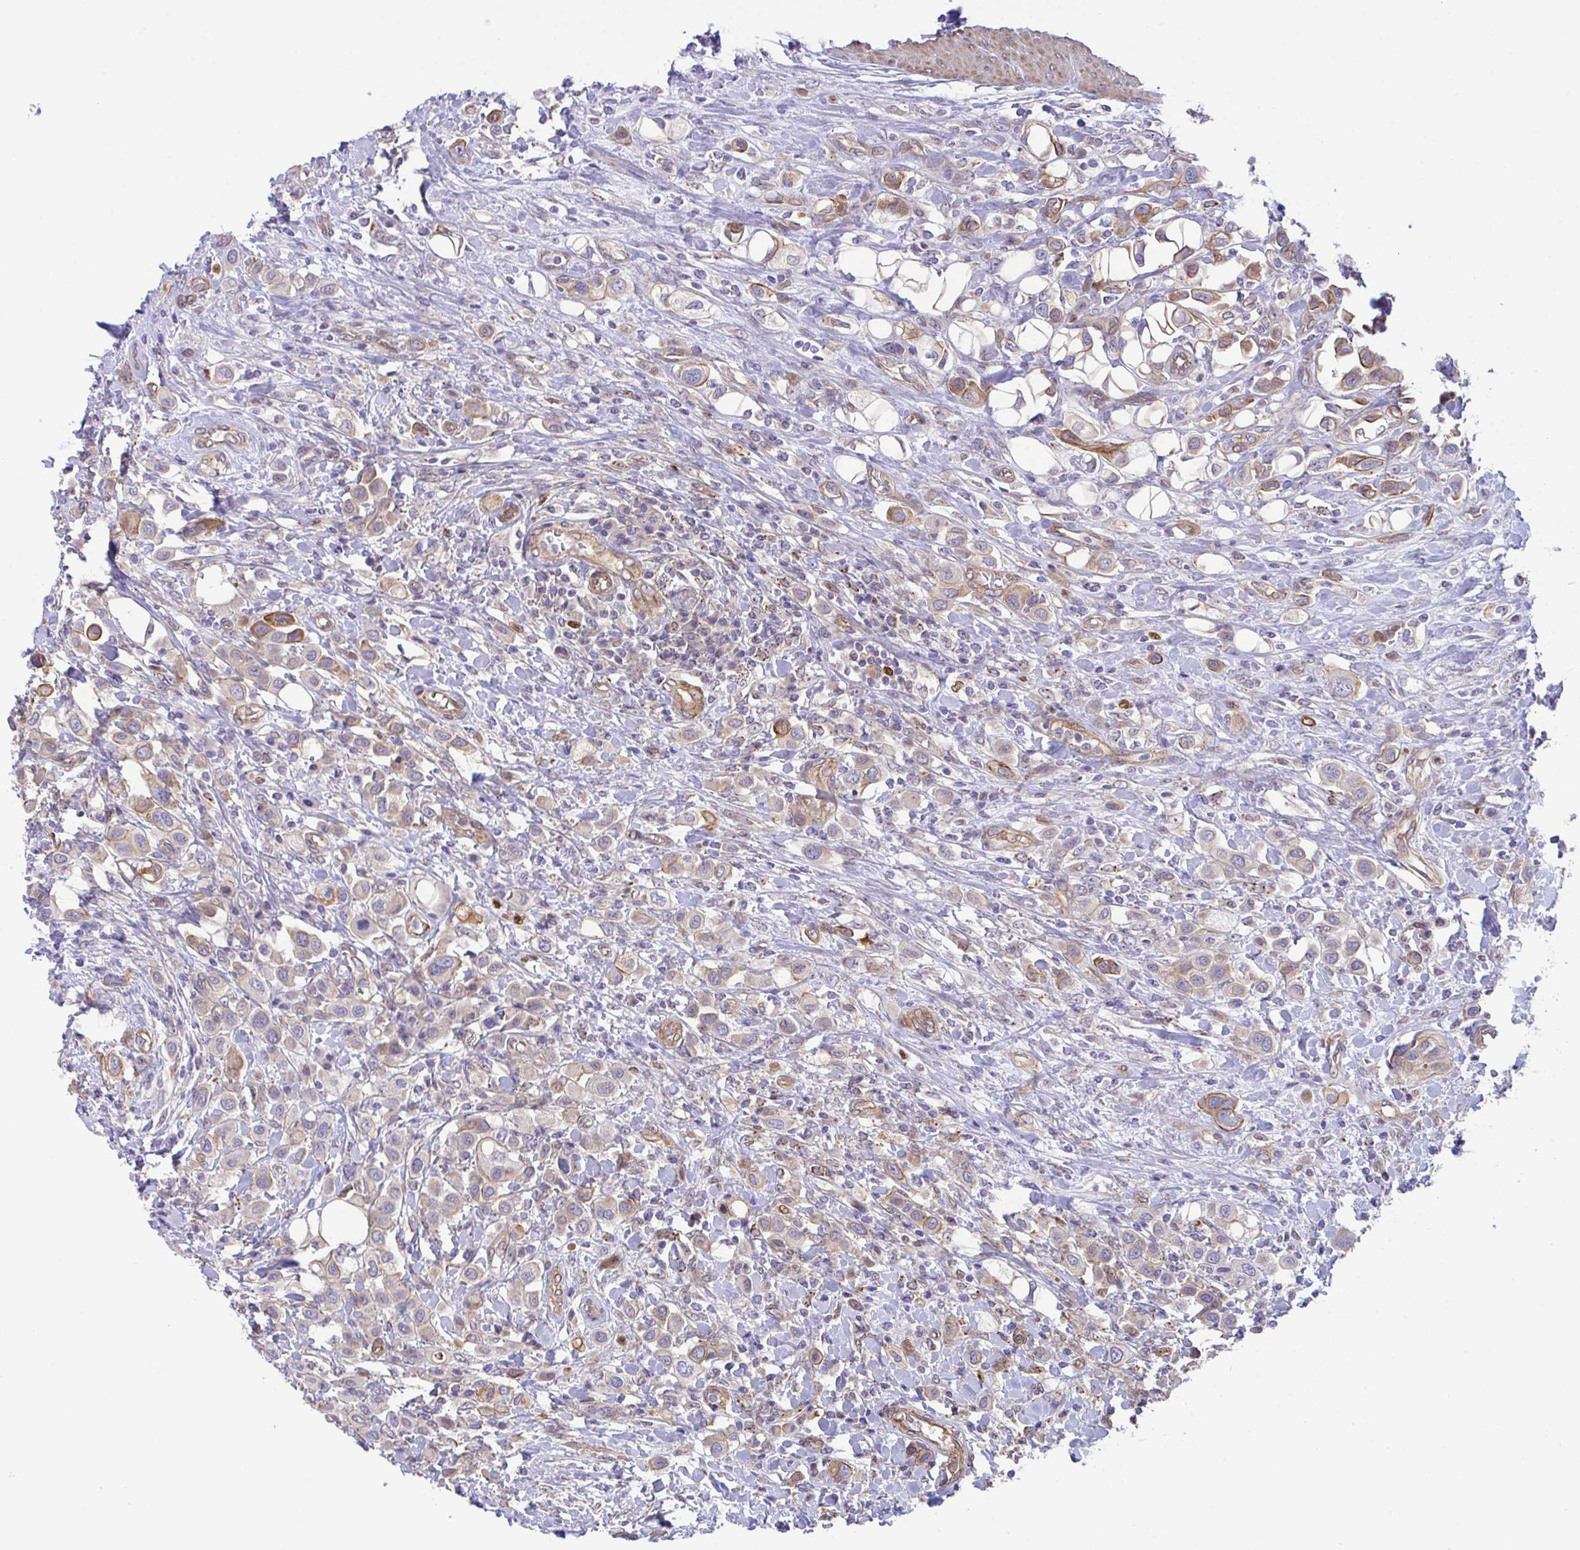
{"staining": {"intensity": "moderate", "quantity": "<25%", "location": "cytoplasmic/membranous"}, "tissue": "urothelial cancer", "cell_type": "Tumor cells", "image_type": "cancer", "snomed": [{"axis": "morphology", "description": "Urothelial carcinoma, High grade"}, {"axis": "topography", "description": "Urinary bladder"}], "caption": "A low amount of moderate cytoplasmic/membranous positivity is appreciated in about <25% of tumor cells in high-grade urothelial carcinoma tissue.", "gene": "ZBED3", "patient": {"sex": "male", "age": 50}}